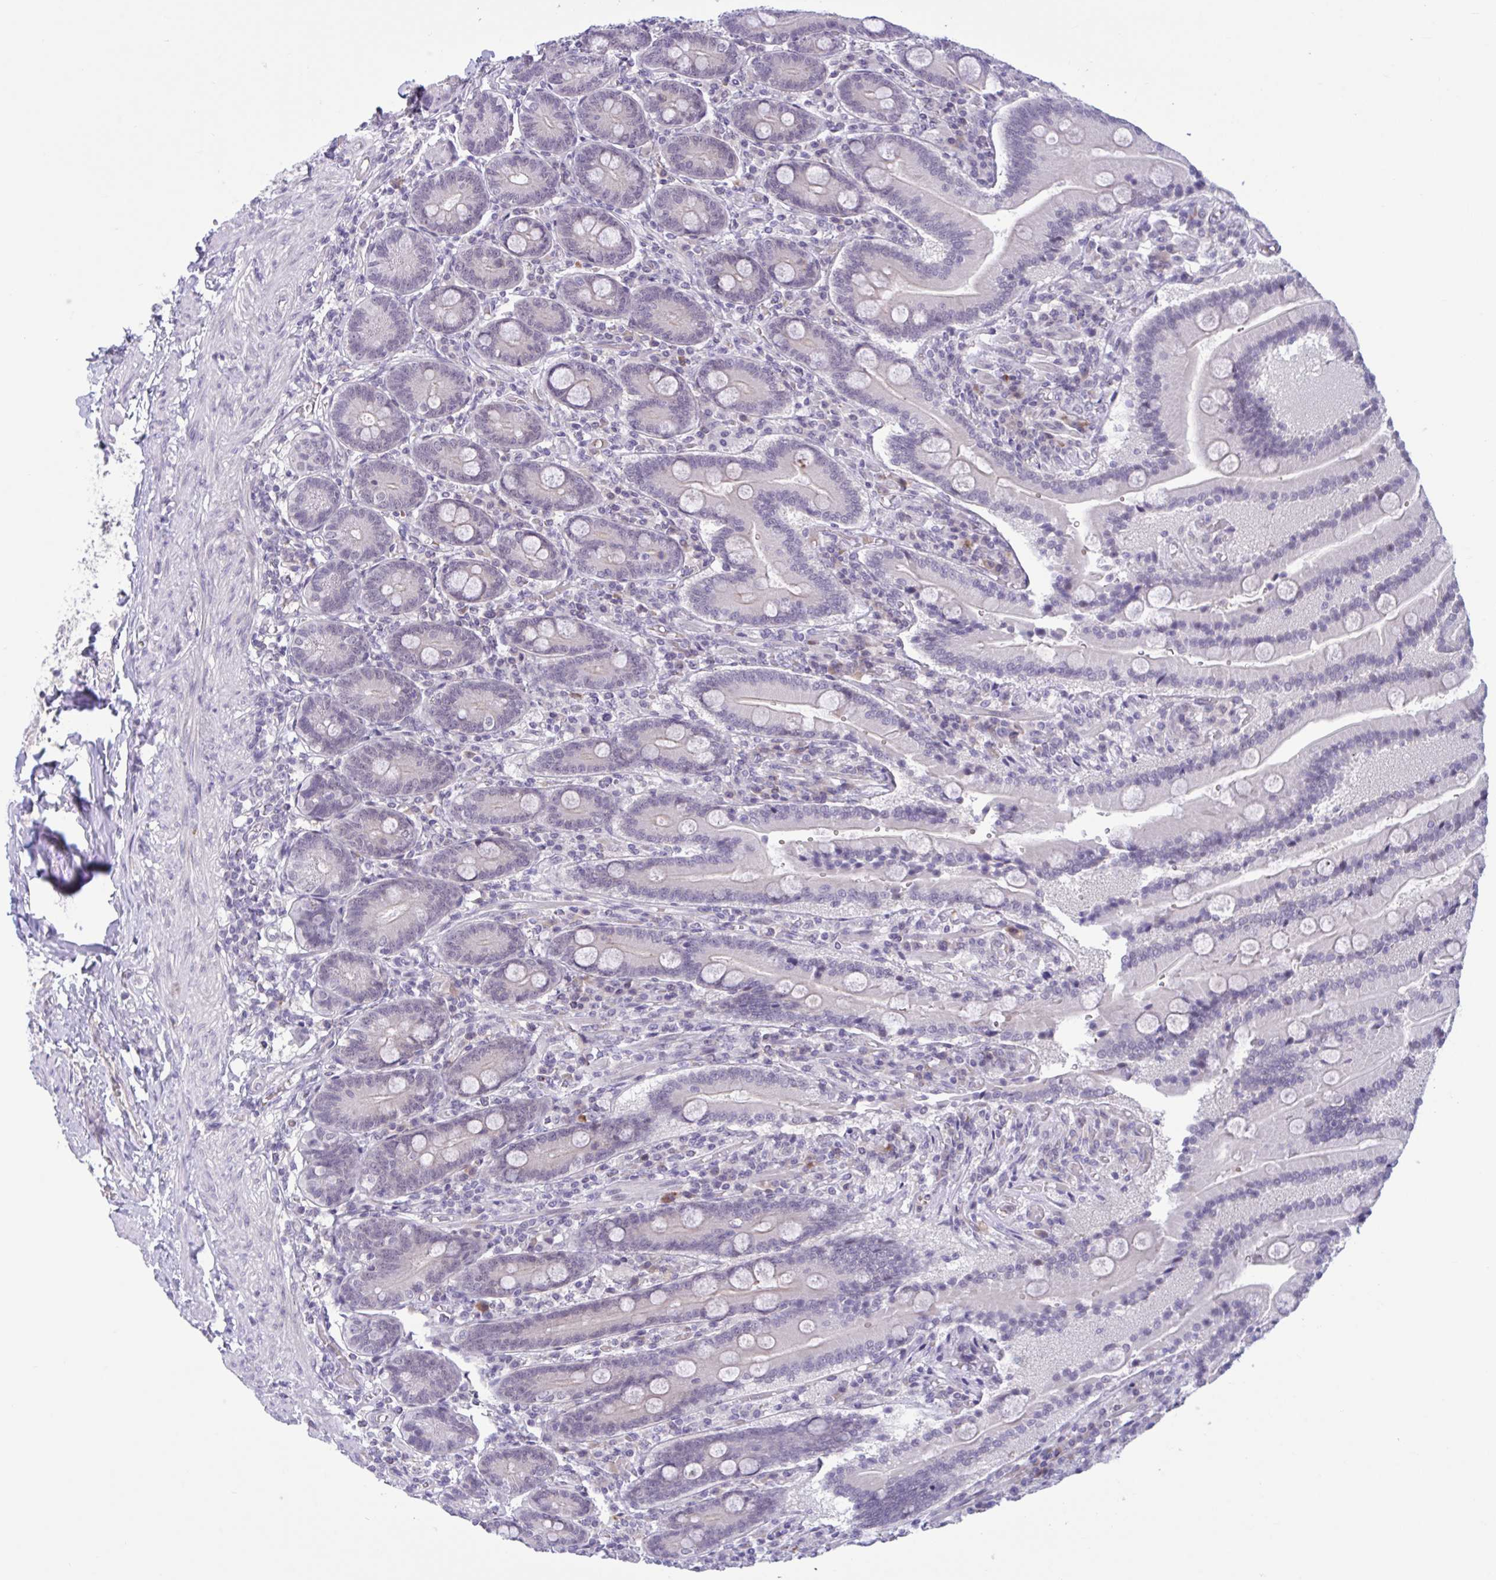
{"staining": {"intensity": "moderate", "quantity": "<25%", "location": "cytoplasmic/membranous"}, "tissue": "duodenum", "cell_type": "Glandular cells", "image_type": "normal", "snomed": [{"axis": "morphology", "description": "Normal tissue, NOS"}, {"axis": "topography", "description": "Duodenum"}], "caption": "A brown stain labels moderate cytoplasmic/membranous staining of a protein in glandular cells of normal human duodenum. (brown staining indicates protein expression, while blue staining denotes nuclei).", "gene": "CNGB3", "patient": {"sex": "female", "age": 62}}